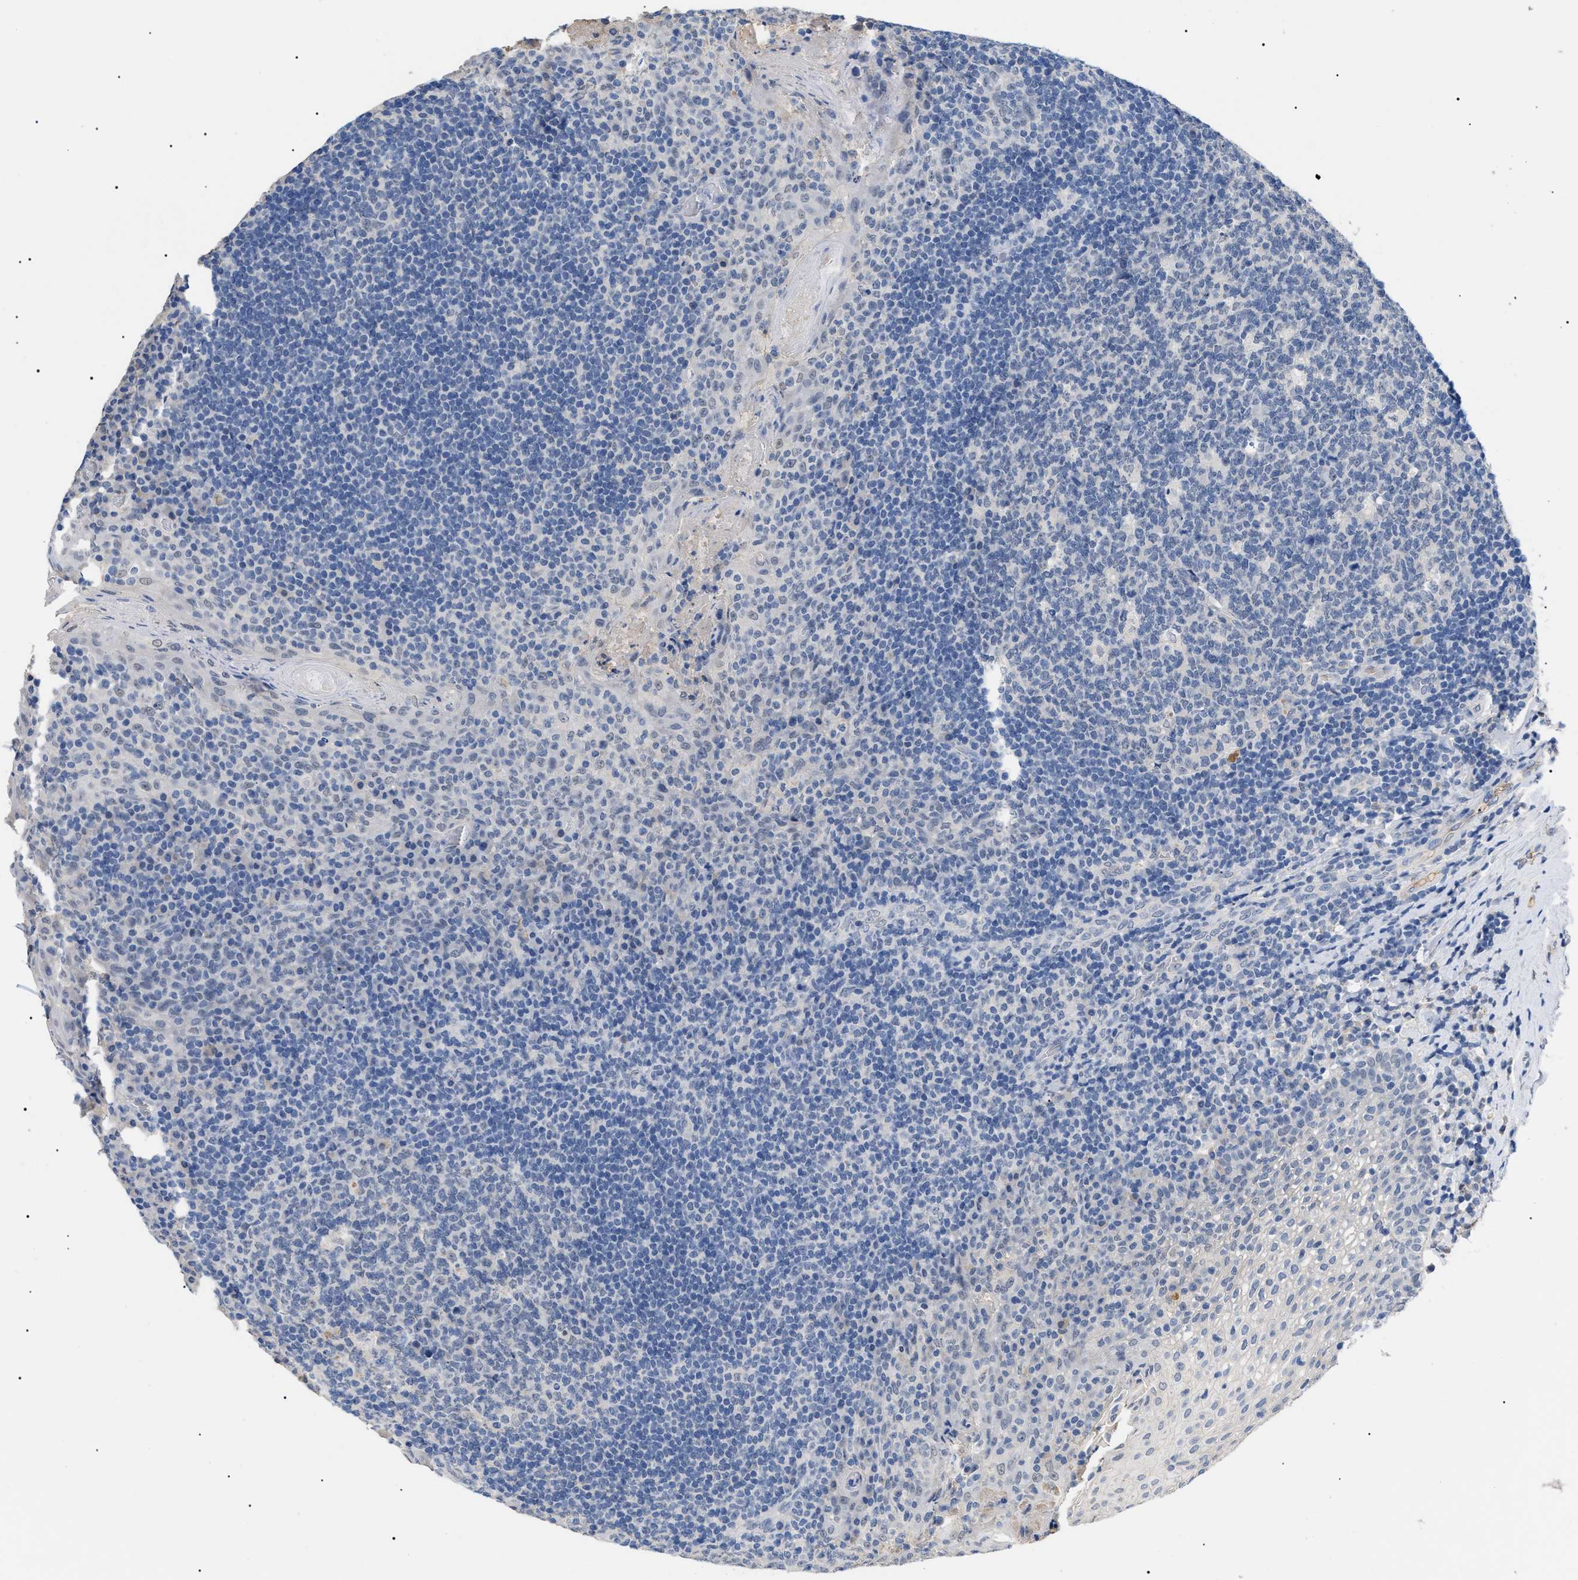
{"staining": {"intensity": "negative", "quantity": "none", "location": "none"}, "tissue": "tonsil", "cell_type": "Germinal center cells", "image_type": "normal", "snomed": [{"axis": "morphology", "description": "Normal tissue, NOS"}, {"axis": "topography", "description": "Tonsil"}], "caption": "IHC histopathology image of normal tonsil: human tonsil stained with DAB (3,3'-diaminobenzidine) demonstrates no significant protein positivity in germinal center cells. Brightfield microscopy of immunohistochemistry stained with DAB (brown) and hematoxylin (blue), captured at high magnification.", "gene": "PRRT2", "patient": {"sex": "male", "age": 17}}